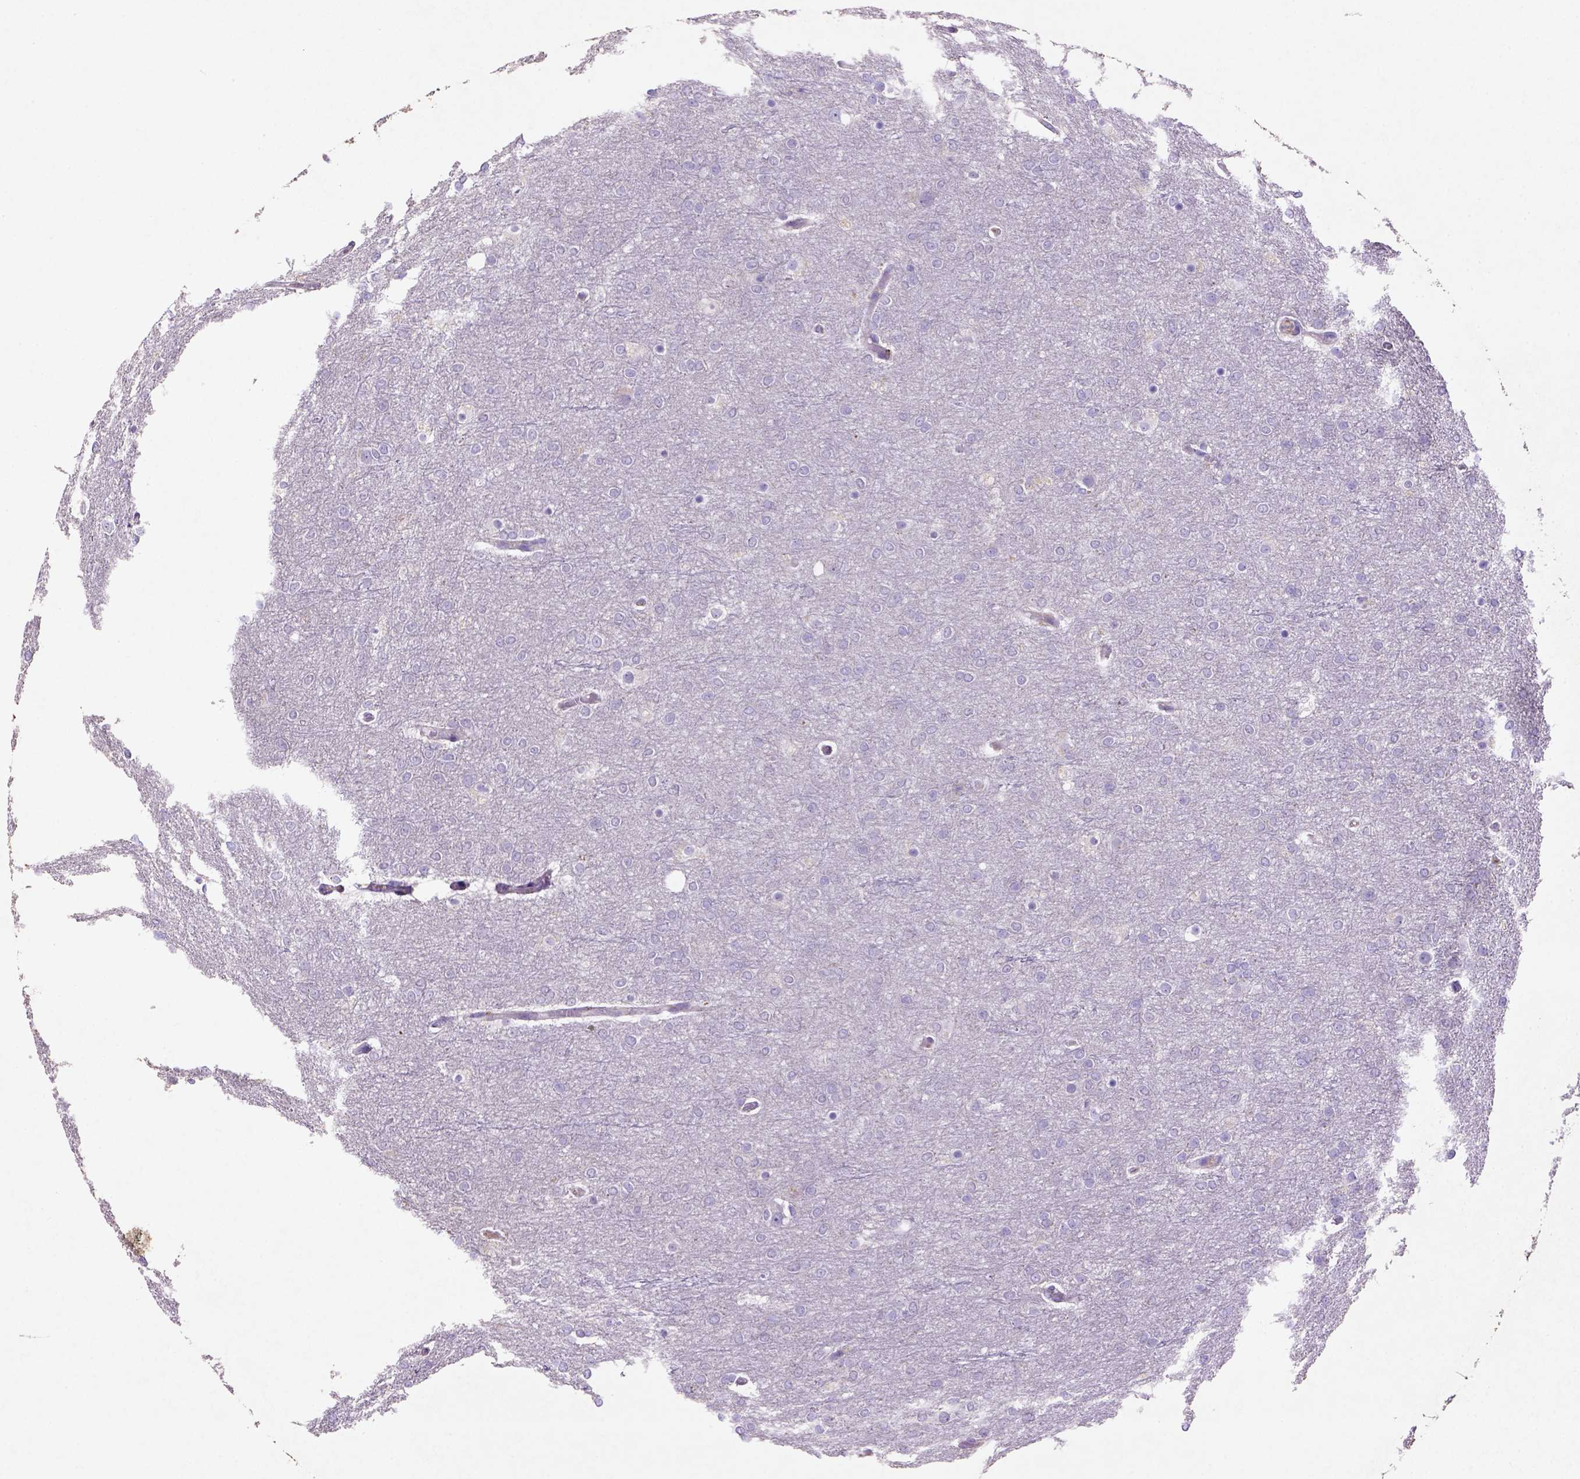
{"staining": {"intensity": "negative", "quantity": "none", "location": "none"}, "tissue": "glioma", "cell_type": "Tumor cells", "image_type": "cancer", "snomed": [{"axis": "morphology", "description": "Glioma, malignant, High grade"}, {"axis": "topography", "description": "Brain"}], "caption": "The IHC image has no significant positivity in tumor cells of malignant glioma (high-grade) tissue.", "gene": "NUDT2", "patient": {"sex": "female", "age": 61}}